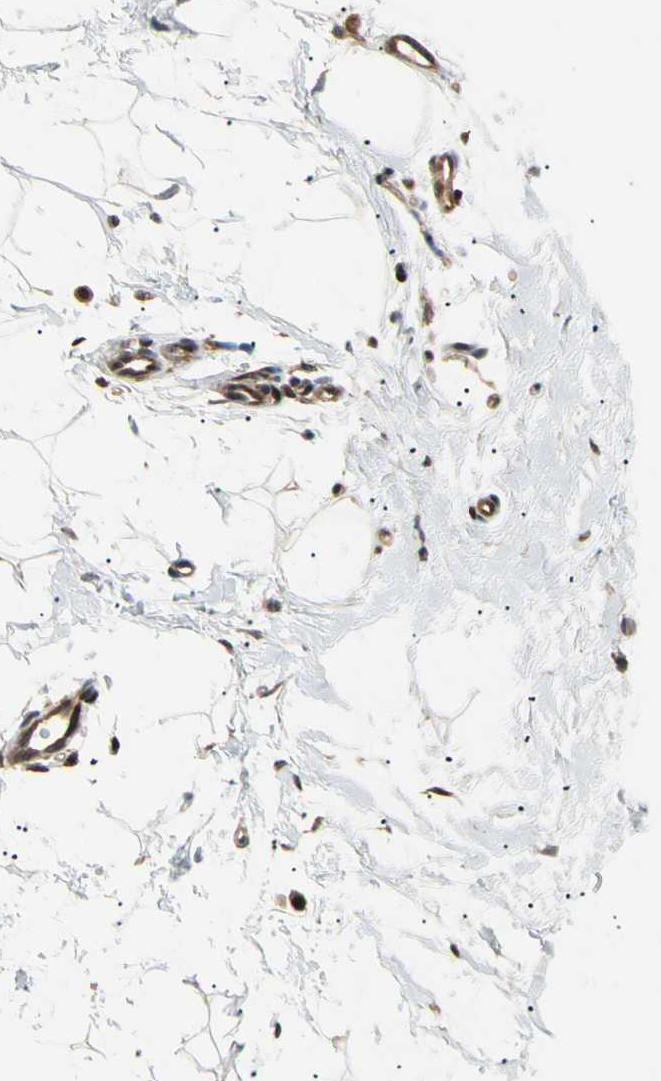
{"staining": {"intensity": "moderate", "quantity": ">75%", "location": "nuclear"}, "tissue": "adipose tissue", "cell_type": "Adipocytes", "image_type": "normal", "snomed": [{"axis": "morphology", "description": "Normal tissue, NOS"}, {"axis": "topography", "description": "Breast"}], "caption": "Immunohistochemical staining of benign human adipose tissue reveals moderate nuclear protein staining in about >75% of adipocytes. (IHC, brightfield microscopy, high magnification).", "gene": "EIF1AX", "patient": {"sex": "female", "age": 45}}